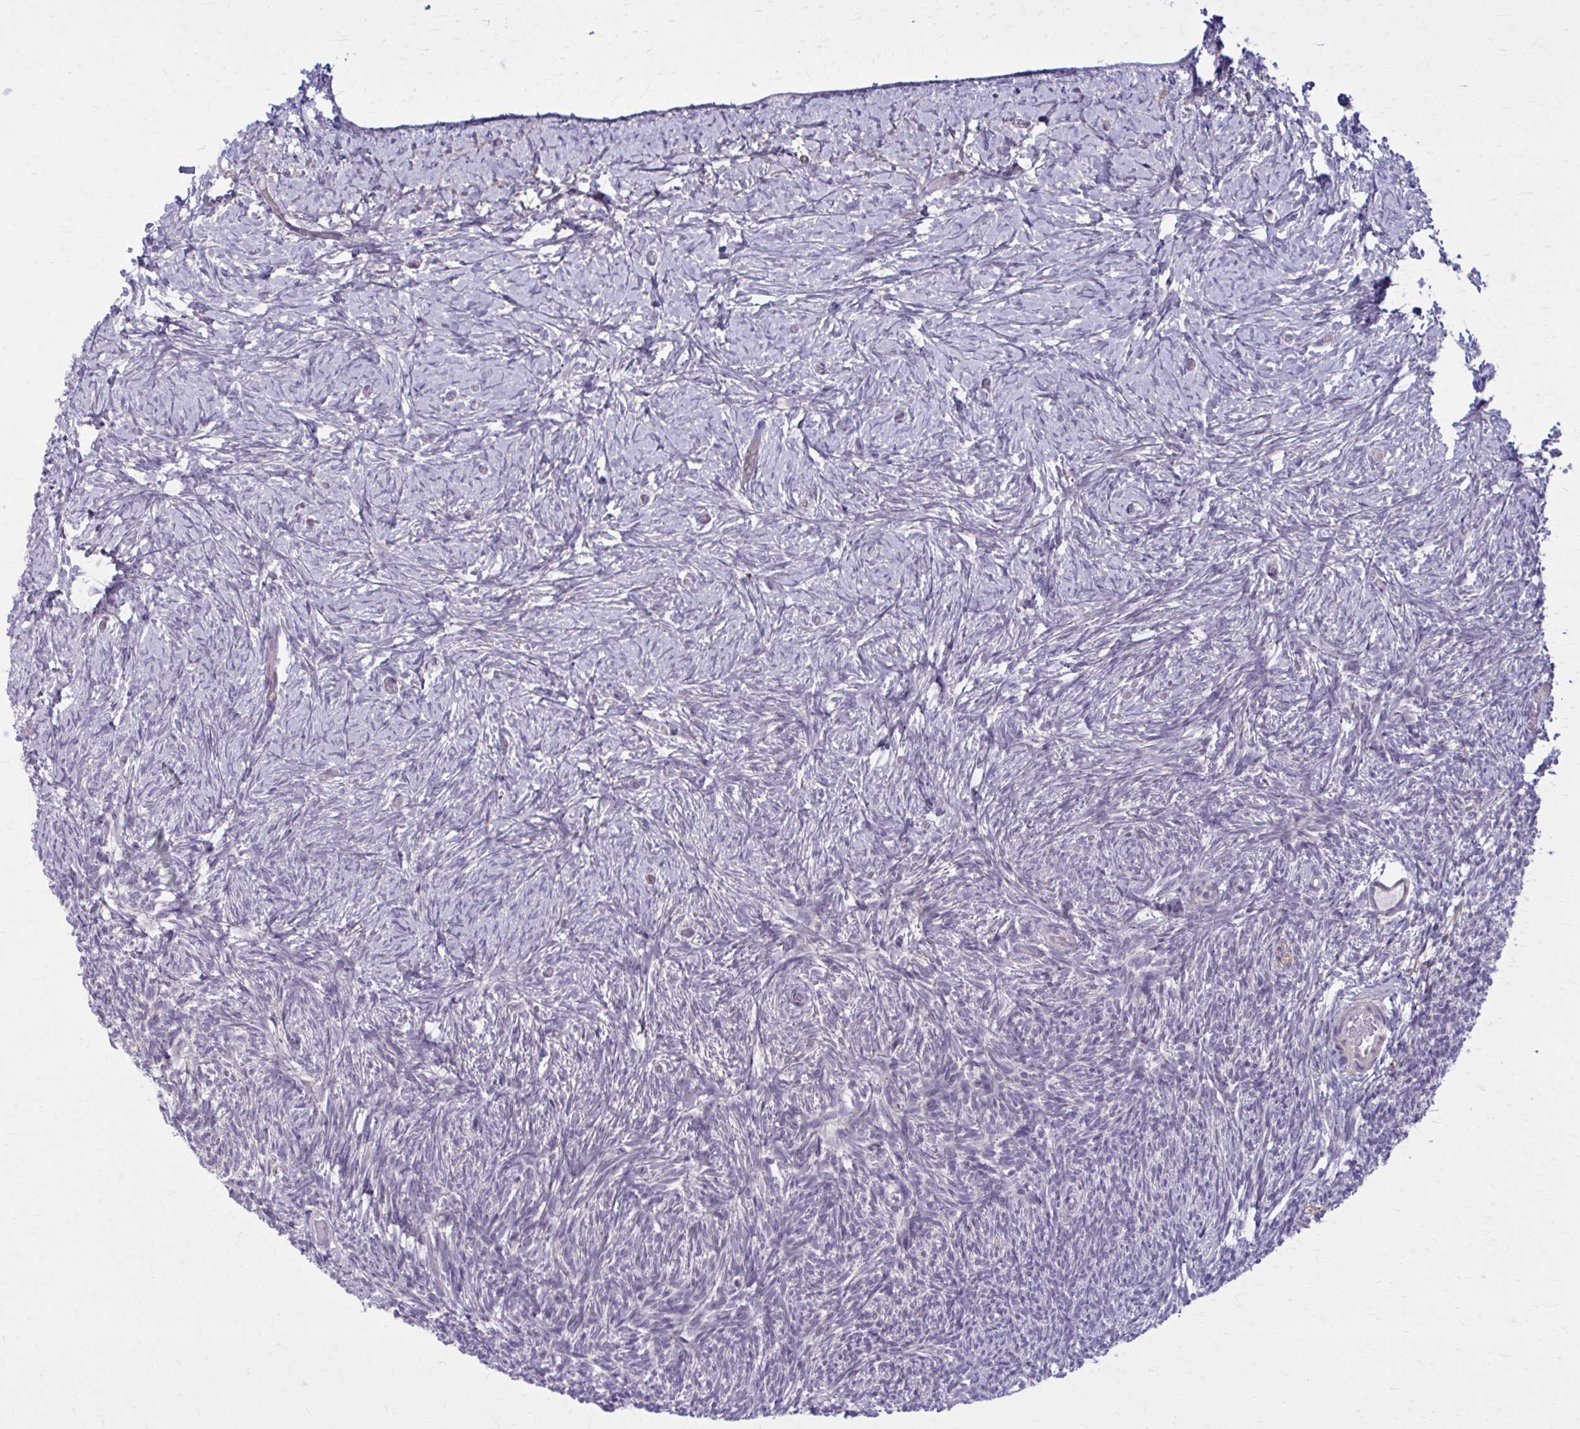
{"staining": {"intensity": "negative", "quantity": "none", "location": "none"}, "tissue": "ovary", "cell_type": "Ovarian stroma cells", "image_type": "normal", "snomed": [{"axis": "morphology", "description": "Normal tissue, NOS"}, {"axis": "topography", "description": "Ovary"}], "caption": "IHC photomicrograph of benign human ovary stained for a protein (brown), which exhibits no expression in ovarian stroma cells.", "gene": "NUMBL", "patient": {"sex": "female", "age": 39}}